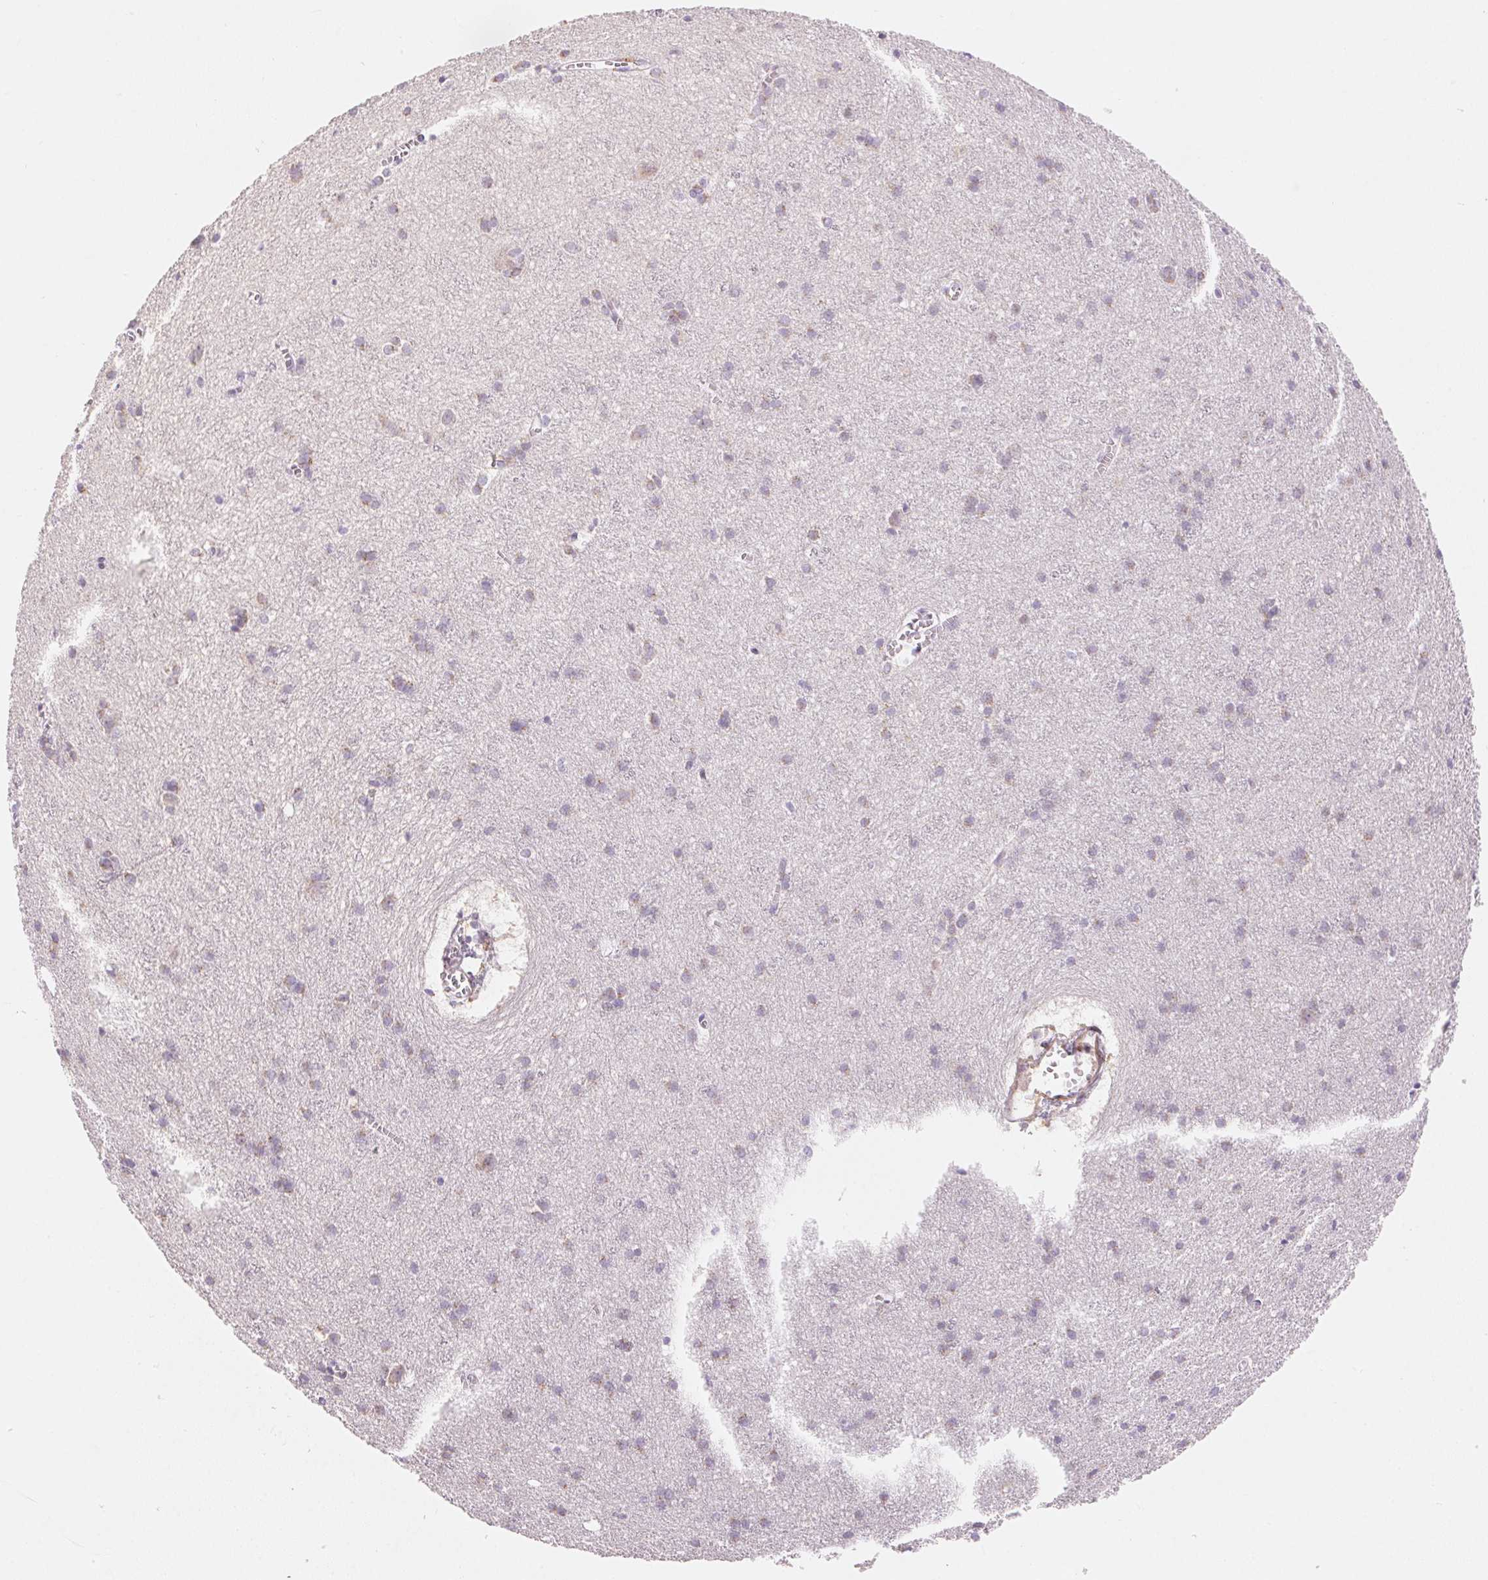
{"staining": {"intensity": "weak", "quantity": "25%-75%", "location": "cytoplasmic/membranous"}, "tissue": "cerebral cortex", "cell_type": "Endothelial cells", "image_type": "normal", "snomed": [{"axis": "morphology", "description": "Normal tissue, NOS"}, {"axis": "topography", "description": "Cerebral cortex"}], "caption": "Endothelial cells demonstrate low levels of weak cytoplasmic/membranous staining in approximately 25%-75% of cells in normal cerebral cortex. (brown staining indicates protein expression, while blue staining denotes nuclei).", "gene": "DRAM2", "patient": {"sex": "male", "age": 37}}